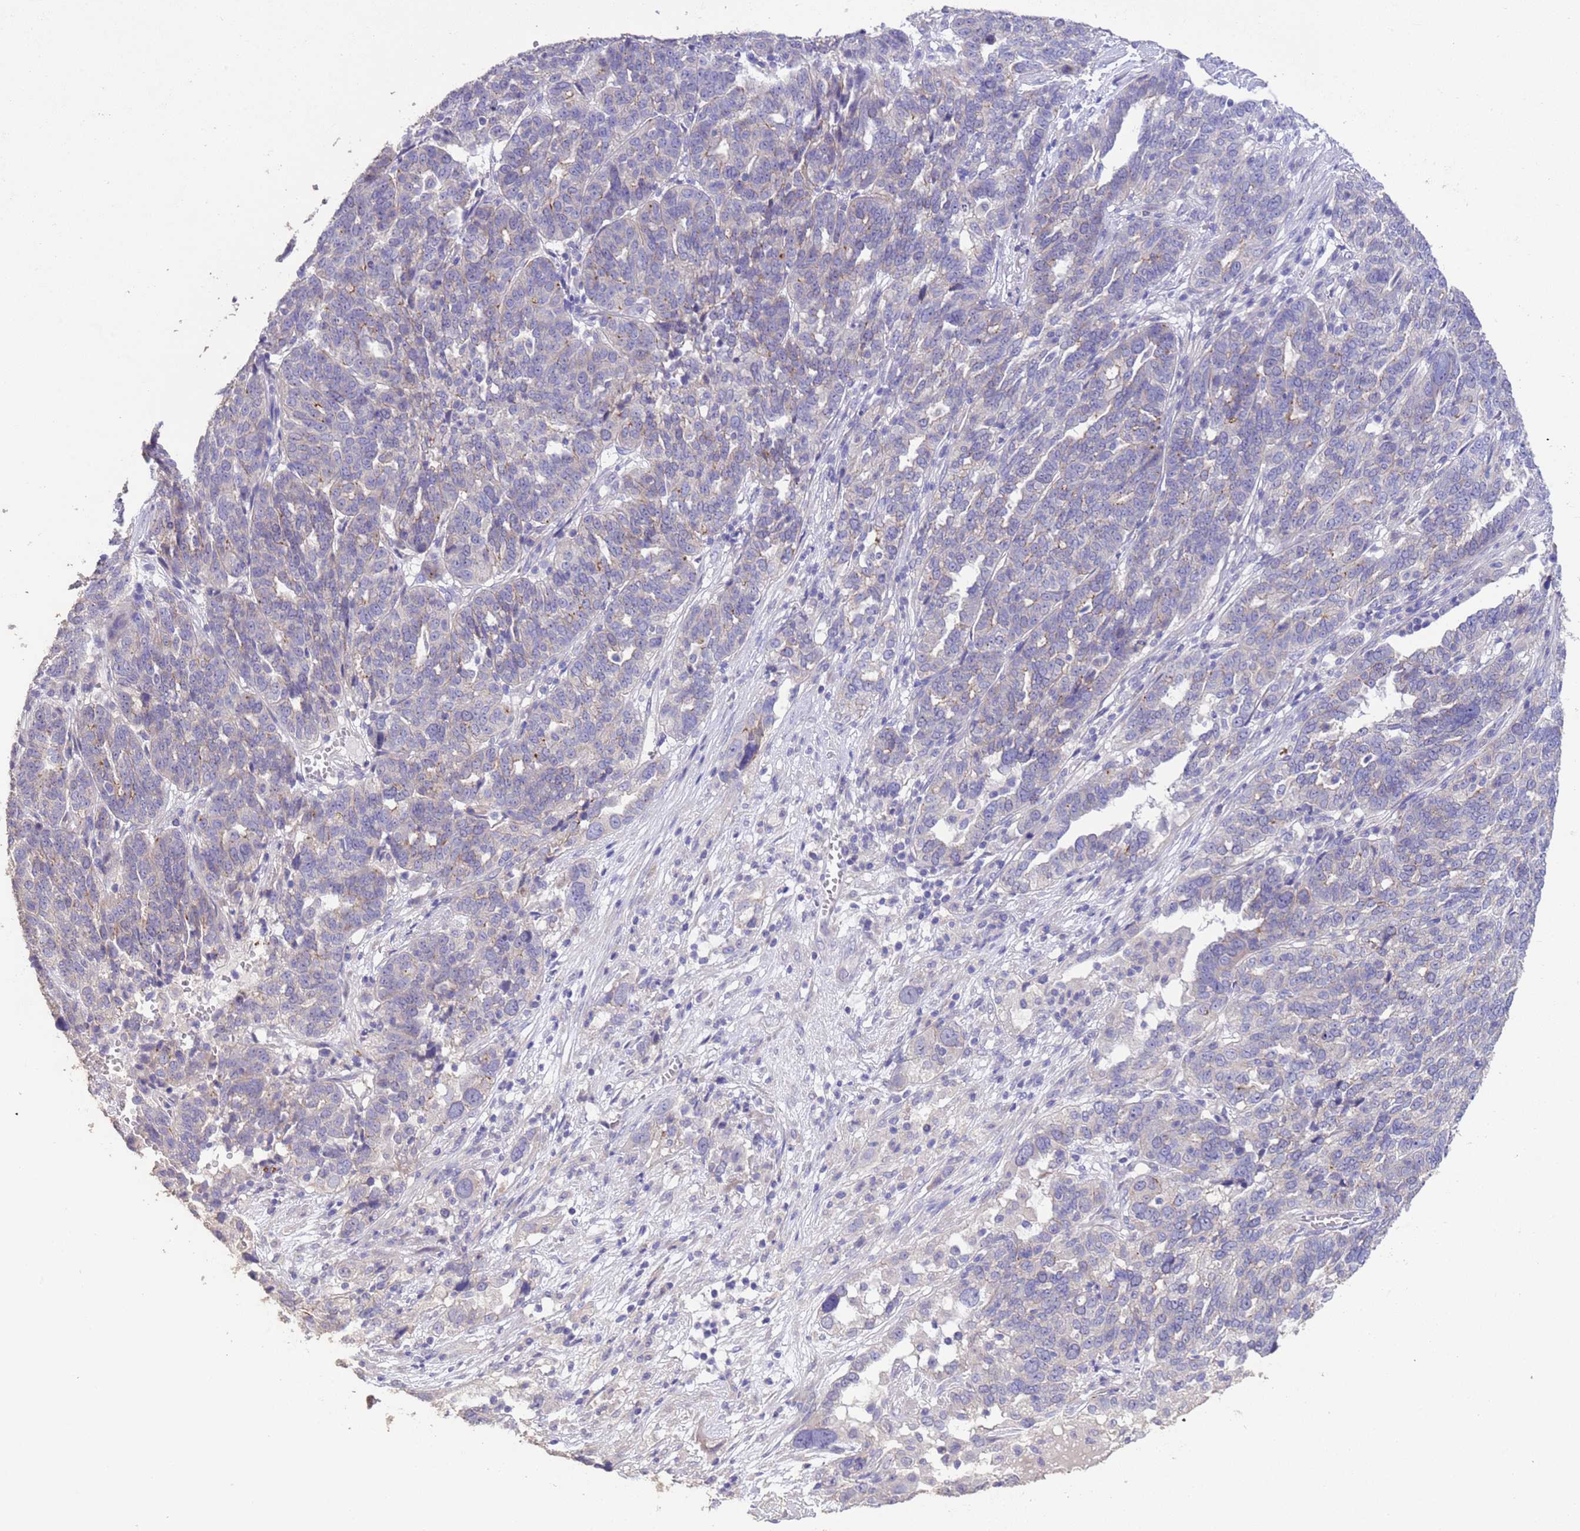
{"staining": {"intensity": "negative", "quantity": "none", "location": "none"}, "tissue": "ovarian cancer", "cell_type": "Tumor cells", "image_type": "cancer", "snomed": [{"axis": "morphology", "description": "Cystadenocarcinoma, serous, NOS"}, {"axis": "topography", "description": "Ovary"}], "caption": "Ovarian serous cystadenocarcinoma was stained to show a protein in brown. There is no significant expression in tumor cells.", "gene": "SLC9B2", "patient": {"sex": "female", "age": 59}}